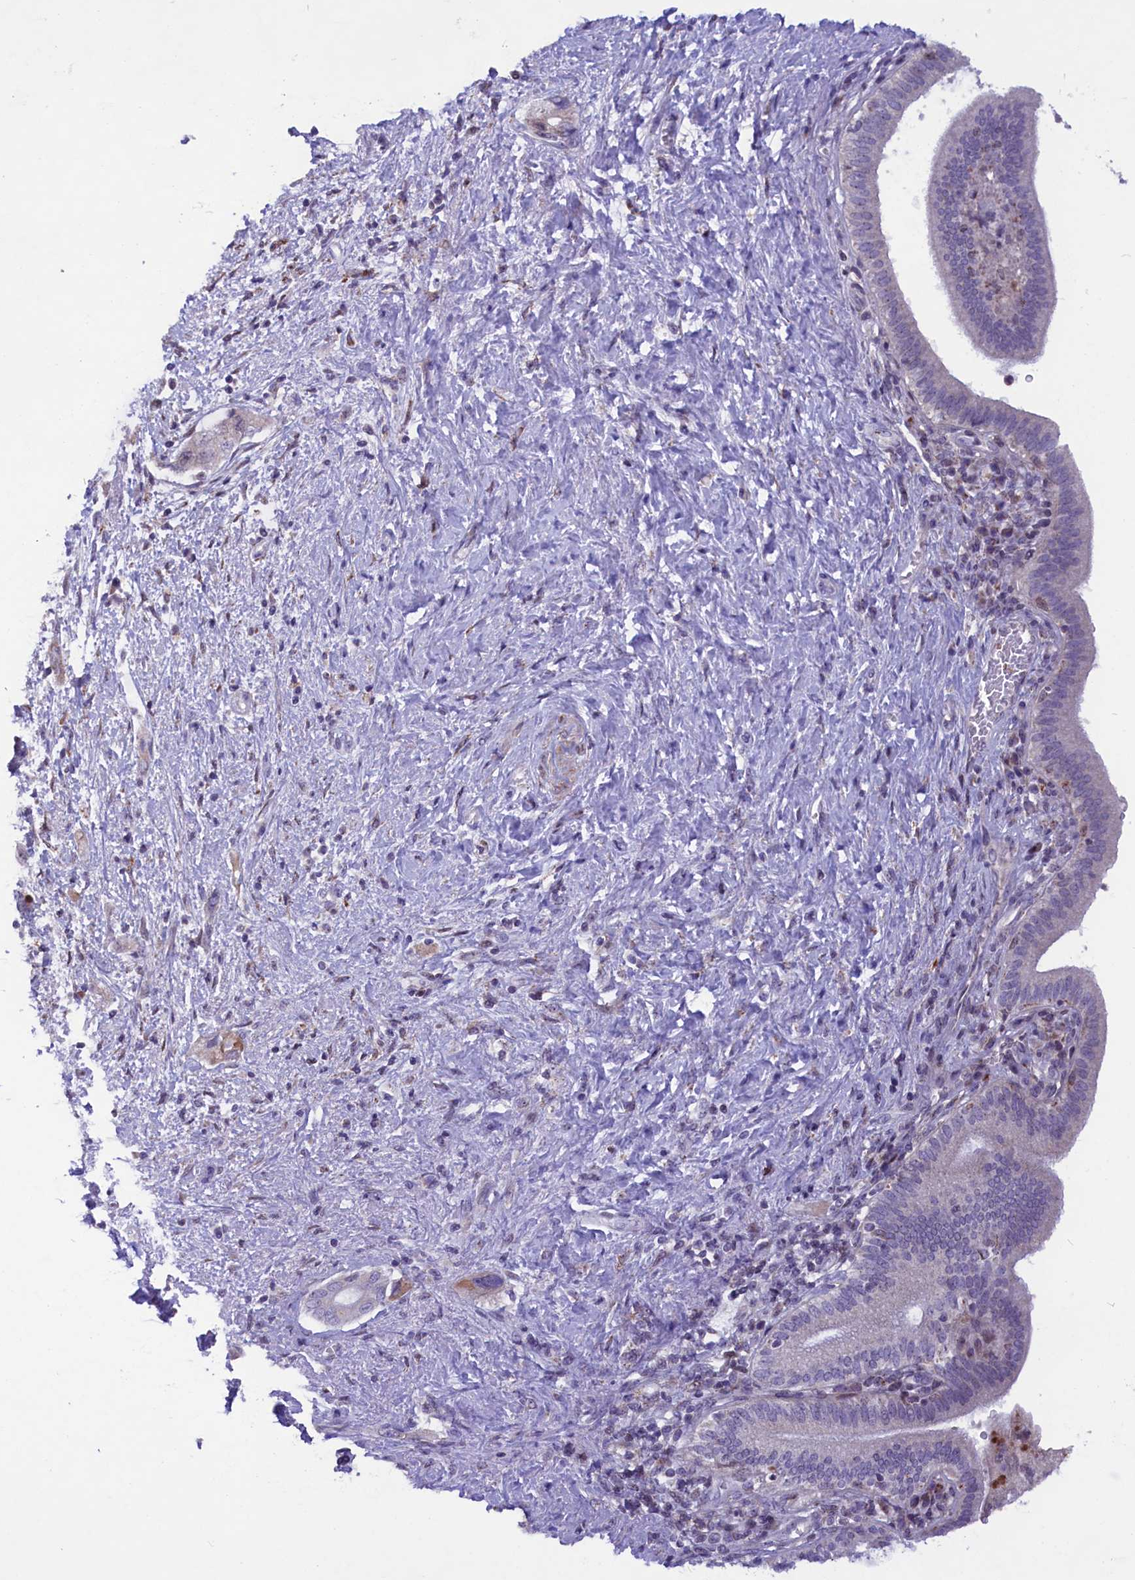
{"staining": {"intensity": "negative", "quantity": "none", "location": "none"}, "tissue": "pancreatic cancer", "cell_type": "Tumor cells", "image_type": "cancer", "snomed": [{"axis": "morphology", "description": "Adenocarcinoma, NOS"}, {"axis": "topography", "description": "Pancreas"}], "caption": "This is an immunohistochemistry micrograph of pancreatic adenocarcinoma. There is no positivity in tumor cells.", "gene": "MIEF2", "patient": {"sex": "female", "age": 73}}